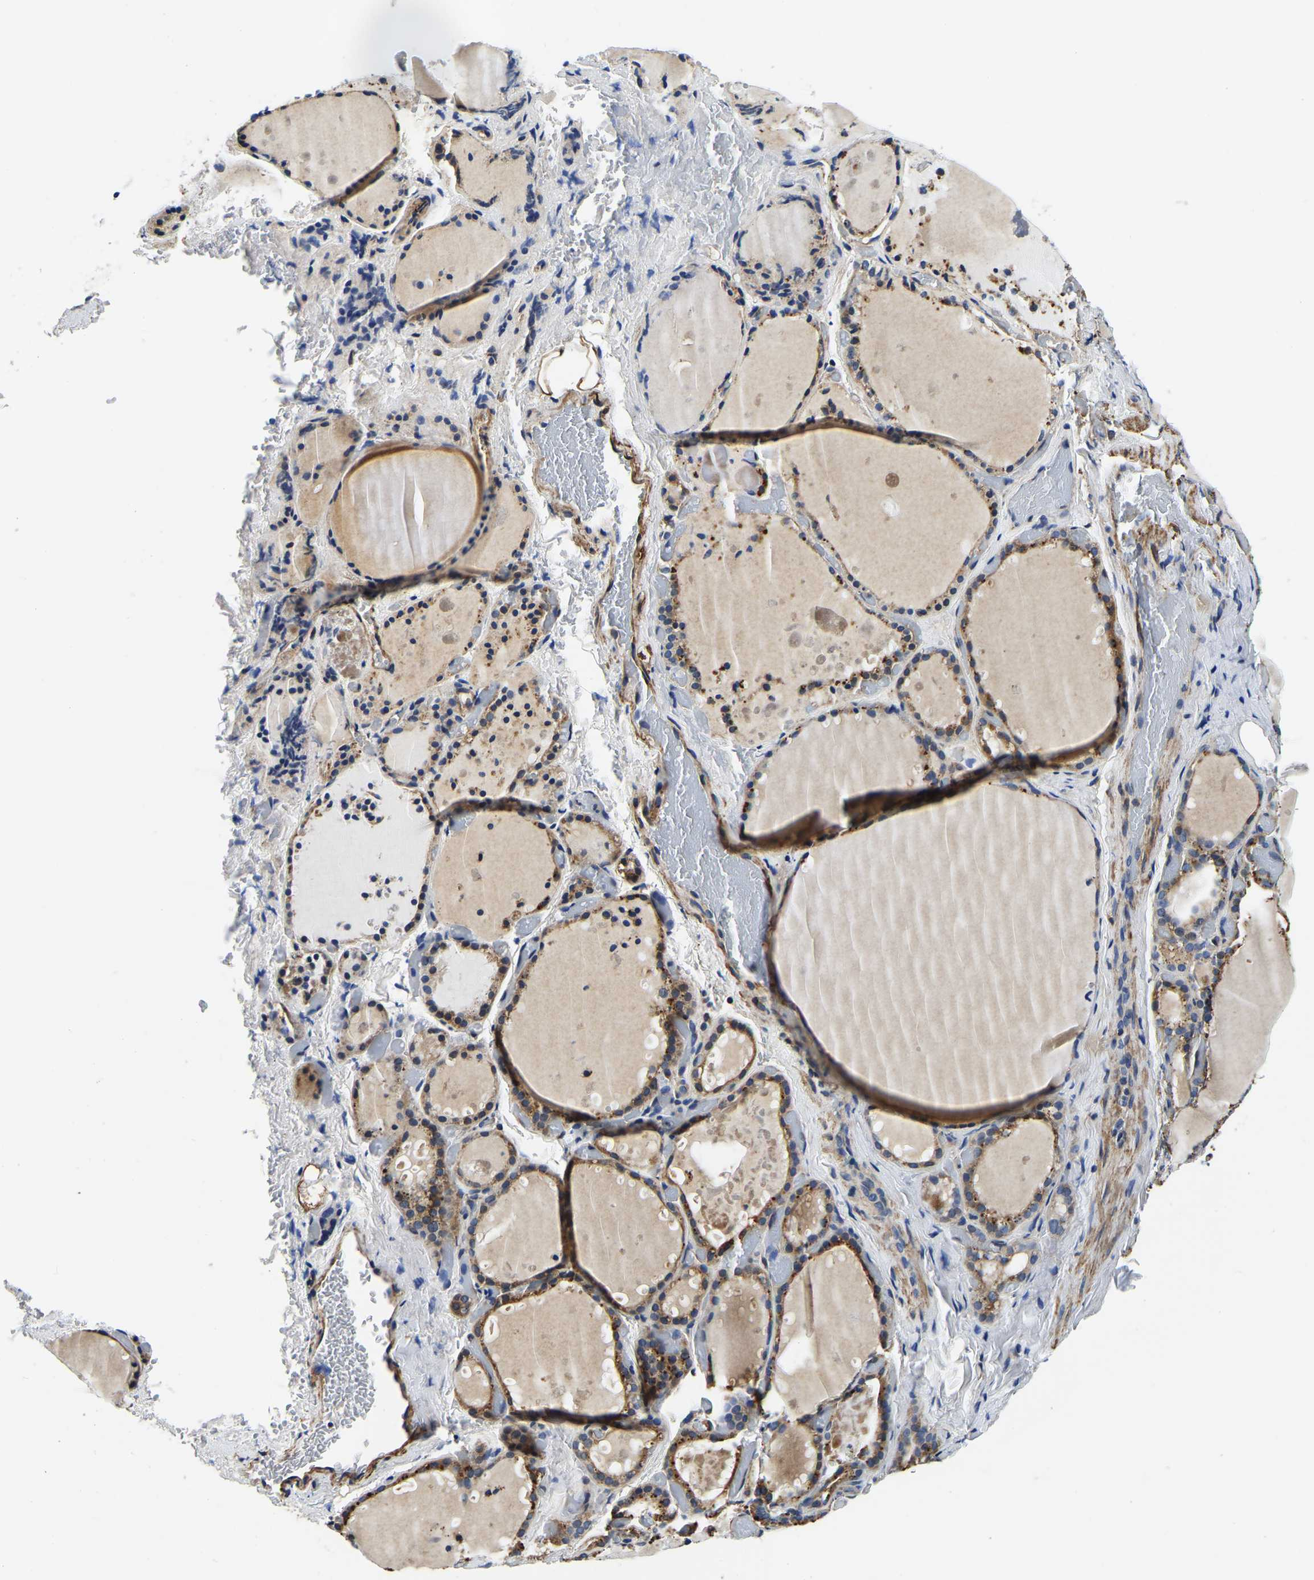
{"staining": {"intensity": "moderate", "quantity": ">75%", "location": "cytoplasmic/membranous"}, "tissue": "thyroid gland", "cell_type": "Glandular cells", "image_type": "normal", "snomed": [{"axis": "morphology", "description": "Normal tissue, NOS"}, {"axis": "topography", "description": "Thyroid gland"}], "caption": "Immunohistochemical staining of benign thyroid gland shows >75% levels of moderate cytoplasmic/membranous protein expression in about >75% of glandular cells.", "gene": "KCTD17", "patient": {"sex": "female", "age": 44}}